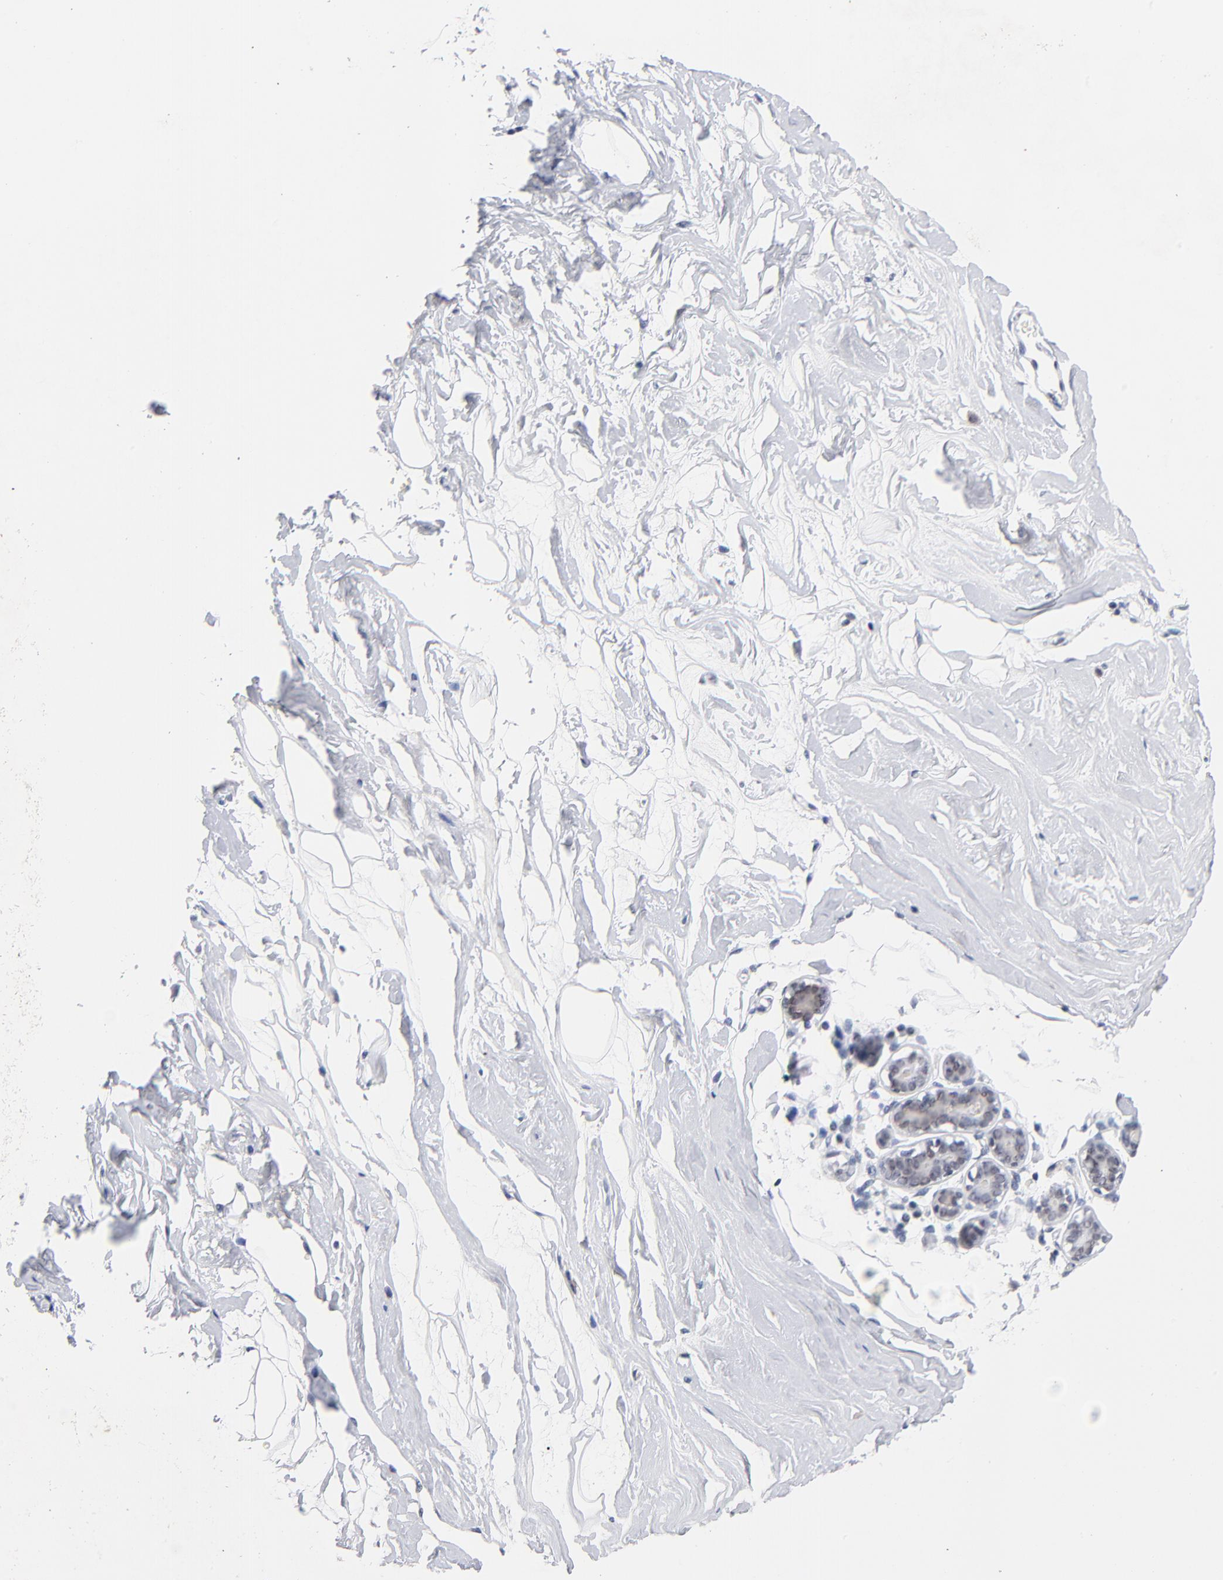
{"staining": {"intensity": "negative", "quantity": "none", "location": "none"}, "tissue": "breast", "cell_type": "Adipocytes", "image_type": "normal", "snomed": [{"axis": "morphology", "description": "Normal tissue, NOS"}, {"axis": "morphology", "description": "Fibrosis, NOS"}, {"axis": "topography", "description": "Breast"}], "caption": "Immunohistochemistry photomicrograph of normal breast stained for a protein (brown), which reveals no staining in adipocytes.", "gene": "ORC2", "patient": {"sex": "female", "age": 39}}